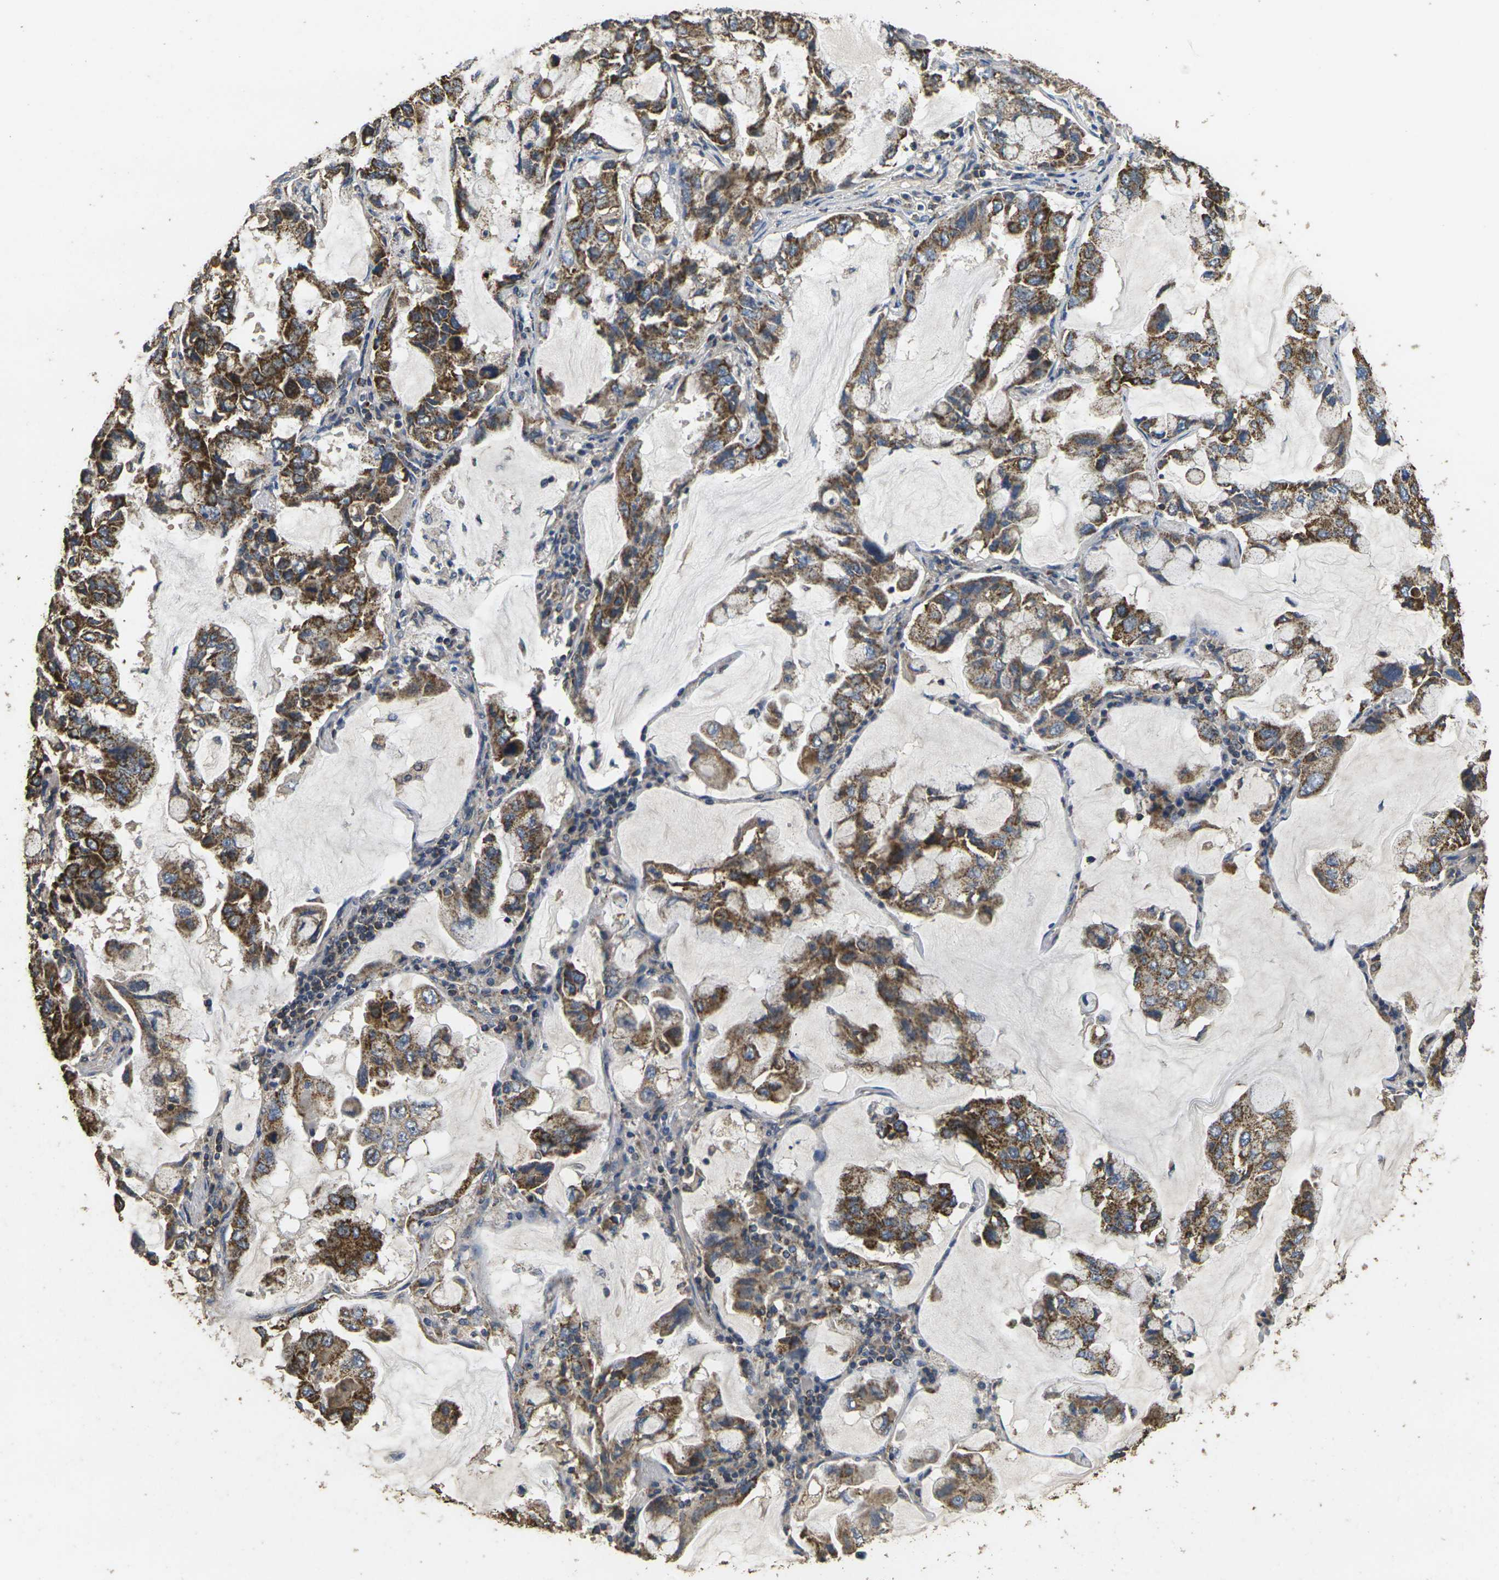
{"staining": {"intensity": "moderate", "quantity": ">75%", "location": "cytoplasmic/membranous"}, "tissue": "lung cancer", "cell_type": "Tumor cells", "image_type": "cancer", "snomed": [{"axis": "morphology", "description": "Adenocarcinoma, NOS"}, {"axis": "topography", "description": "Lung"}], "caption": "A high-resolution histopathology image shows IHC staining of lung cancer, which displays moderate cytoplasmic/membranous expression in approximately >75% of tumor cells.", "gene": "MAPK11", "patient": {"sex": "male", "age": 64}}